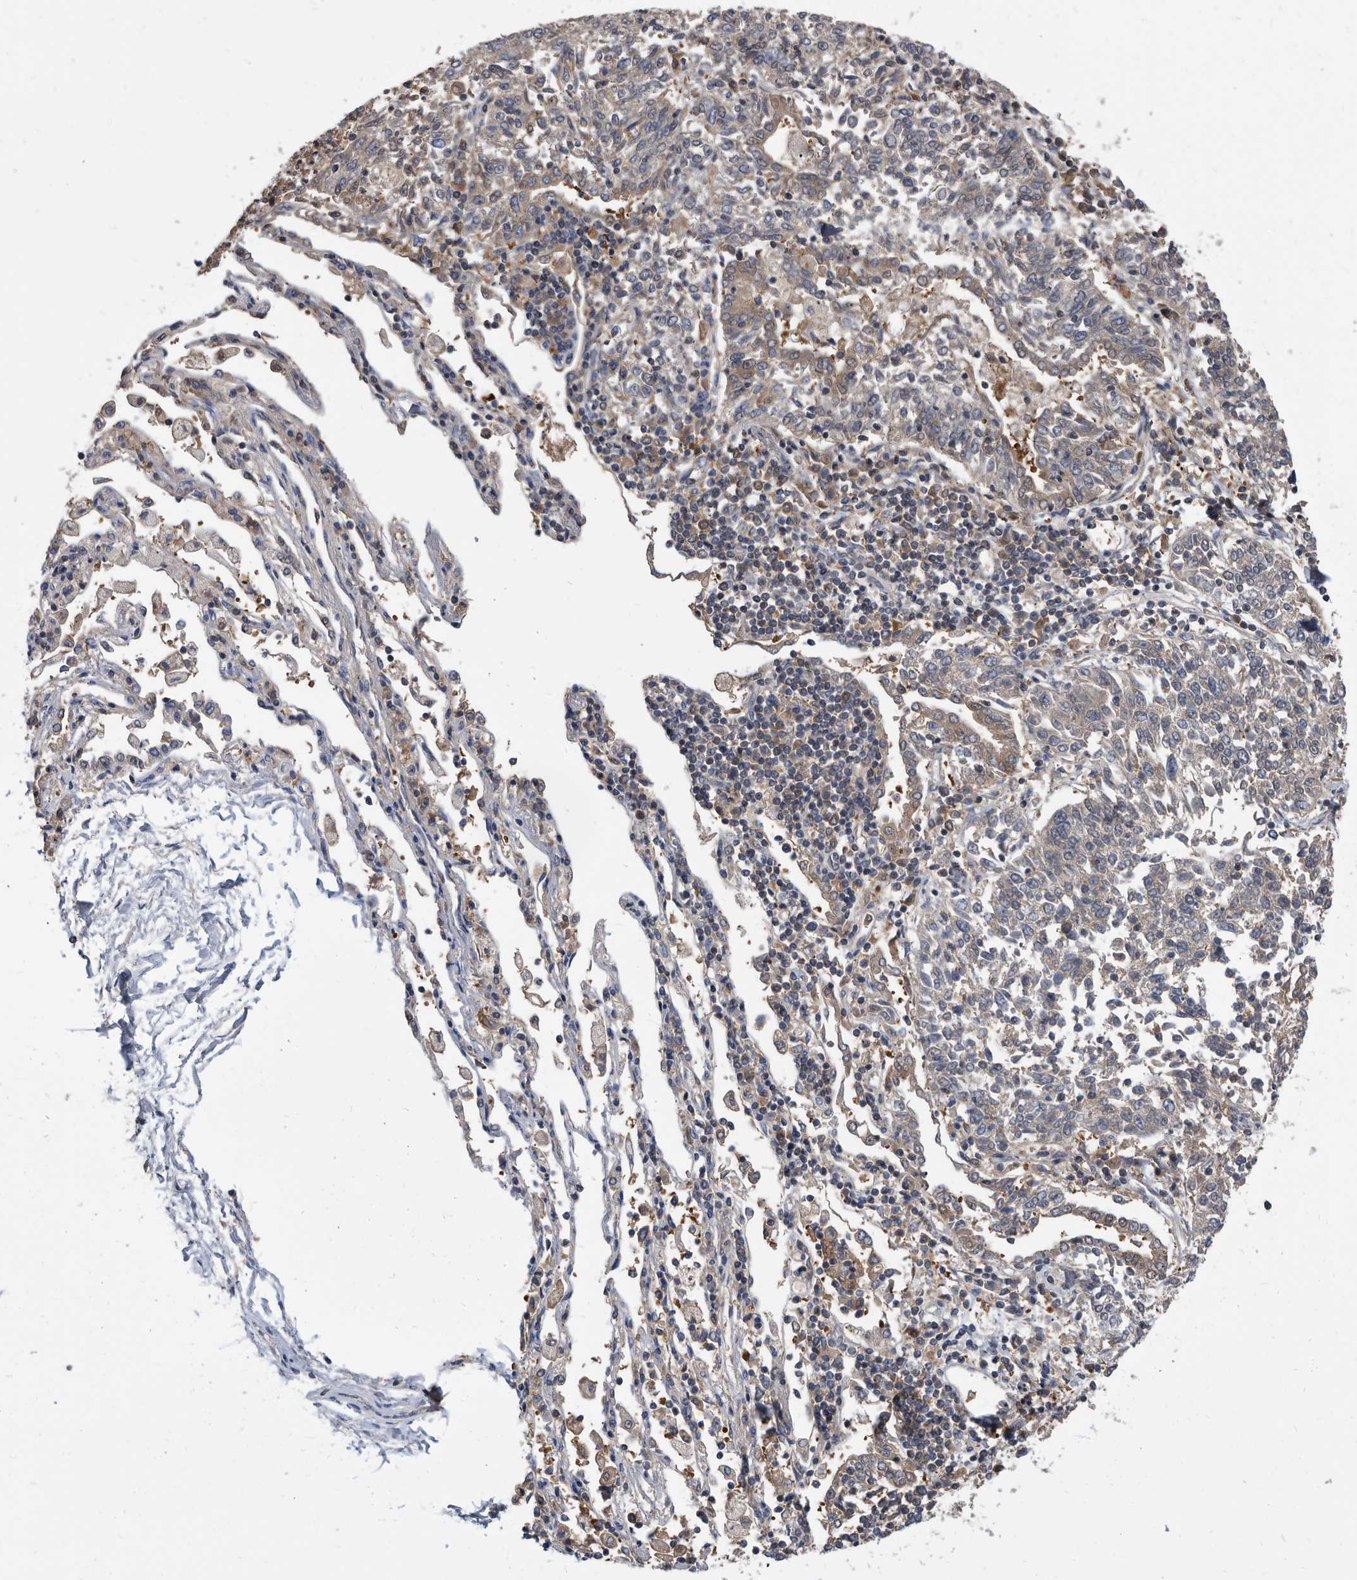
{"staining": {"intensity": "weak", "quantity": "<25%", "location": "cytoplasmic/membranous"}, "tissue": "lung cancer", "cell_type": "Tumor cells", "image_type": "cancer", "snomed": [{"axis": "morphology", "description": "Normal tissue, NOS"}, {"axis": "morphology", "description": "Squamous cell carcinoma, NOS"}, {"axis": "topography", "description": "Cartilage tissue"}, {"axis": "topography", "description": "Lung"}, {"axis": "topography", "description": "Peripheral nerve tissue"}], "caption": "High magnification brightfield microscopy of squamous cell carcinoma (lung) stained with DAB (brown) and counterstained with hematoxylin (blue): tumor cells show no significant staining.", "gene": "APEH", "patient": {"sex": "female", "age": 49}}